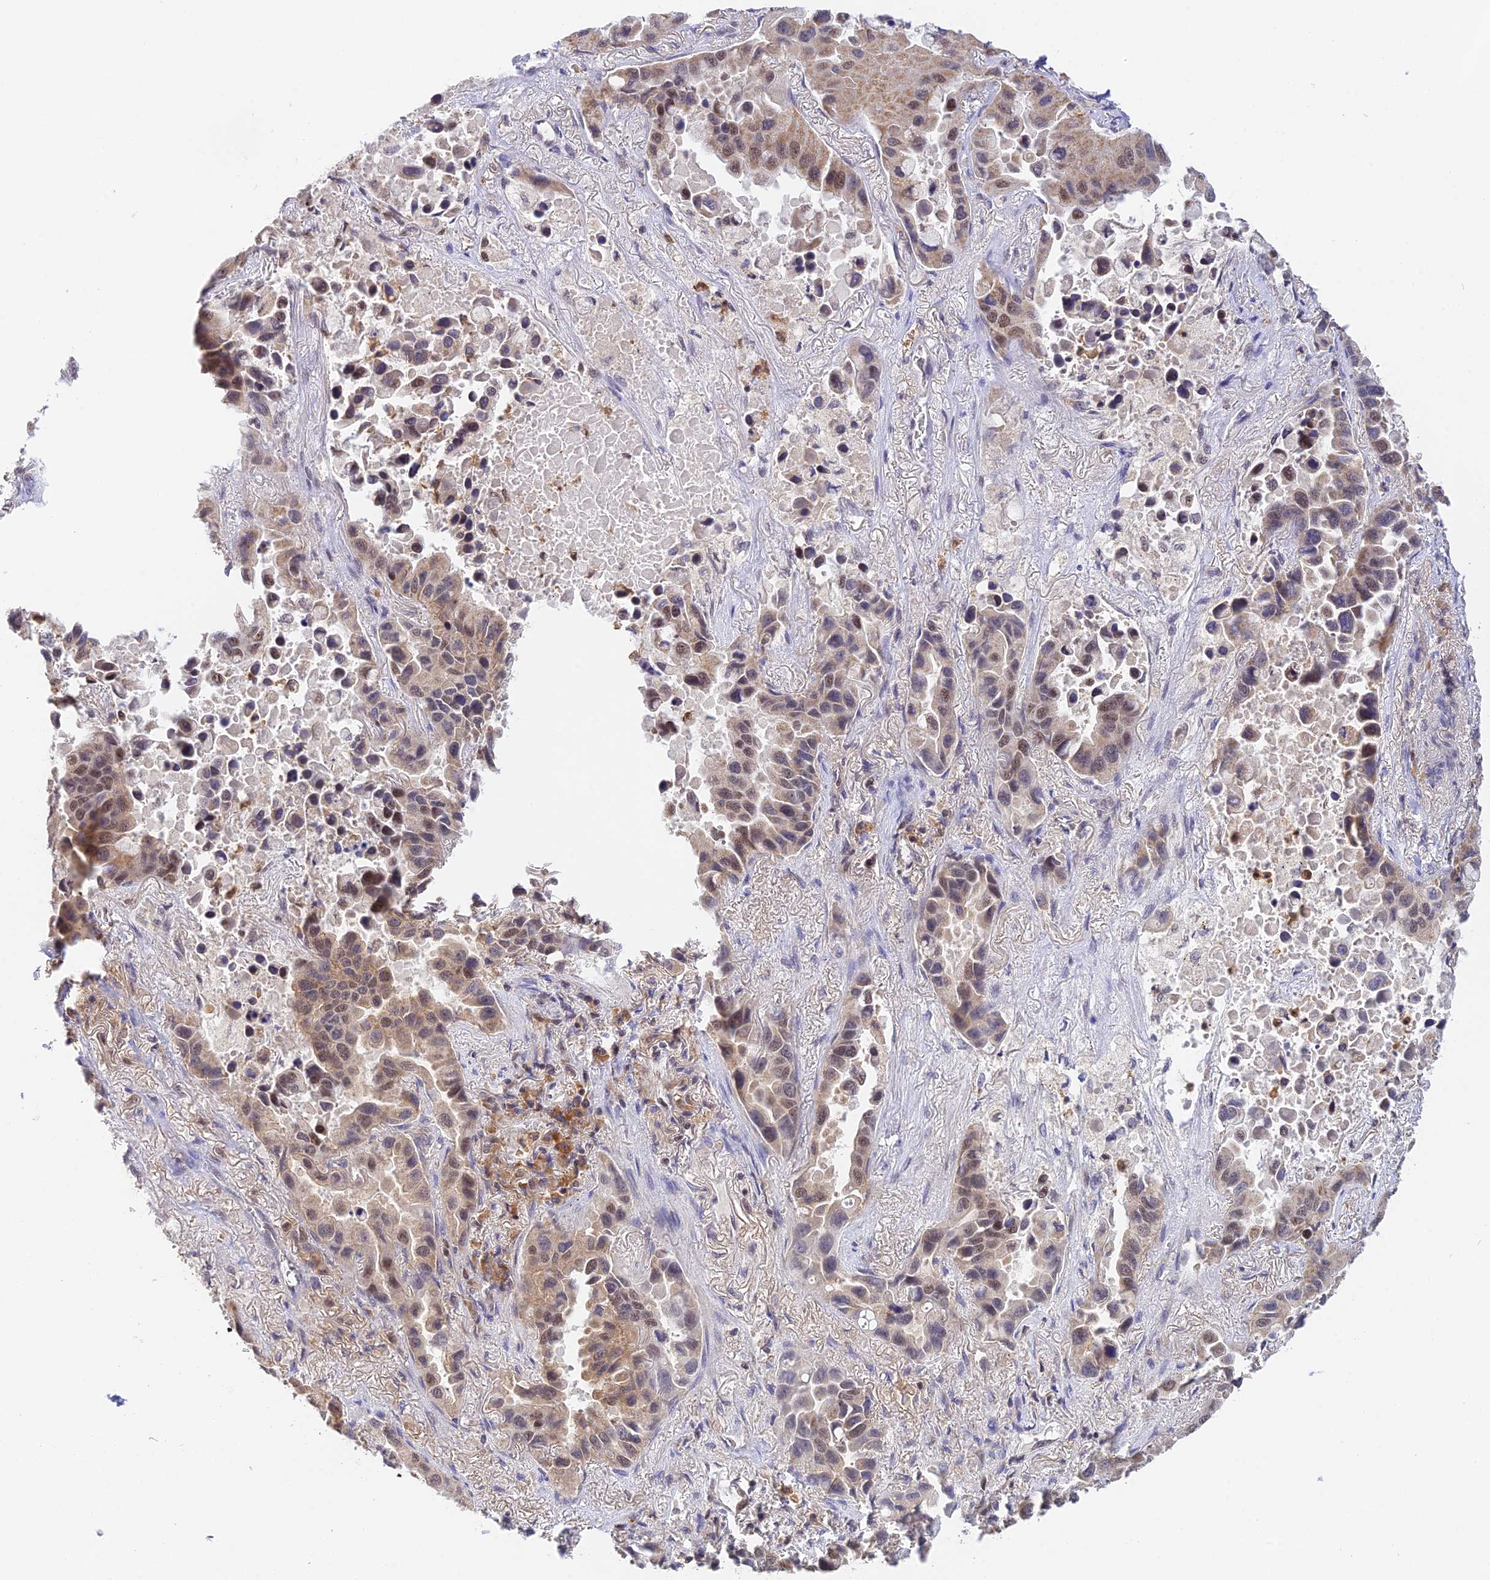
{"staining": {"intensity": "weak", "quantity": "25%-75%", "location": "cytoplasmic/membranous,nuclear"}, "tissue": "lung cancer", "cell_type": "Tumor cells", "image_type": "cancer", "snomed": [{"axis": "morphology", "description": "Adenocarcinoma, NOS"}, {"axis": "topography", "description": "Lung"}], "caption": "High-magnification brightfield microscopy of lung cancer (adenocarcinoma) stained with DAB (3,3'-diaminobenzidine) (brown) and counterstained with hematoxylin (blue). tumor cells exhibit weak cytoplasmic/membranous and nuclear staining is seen in approximately25%-75% of cells. (DAB = brown stain, brightfield microscopy at high magnification).", "gene": "PEX16", "patient": {"sex": "male", "age": 64}}